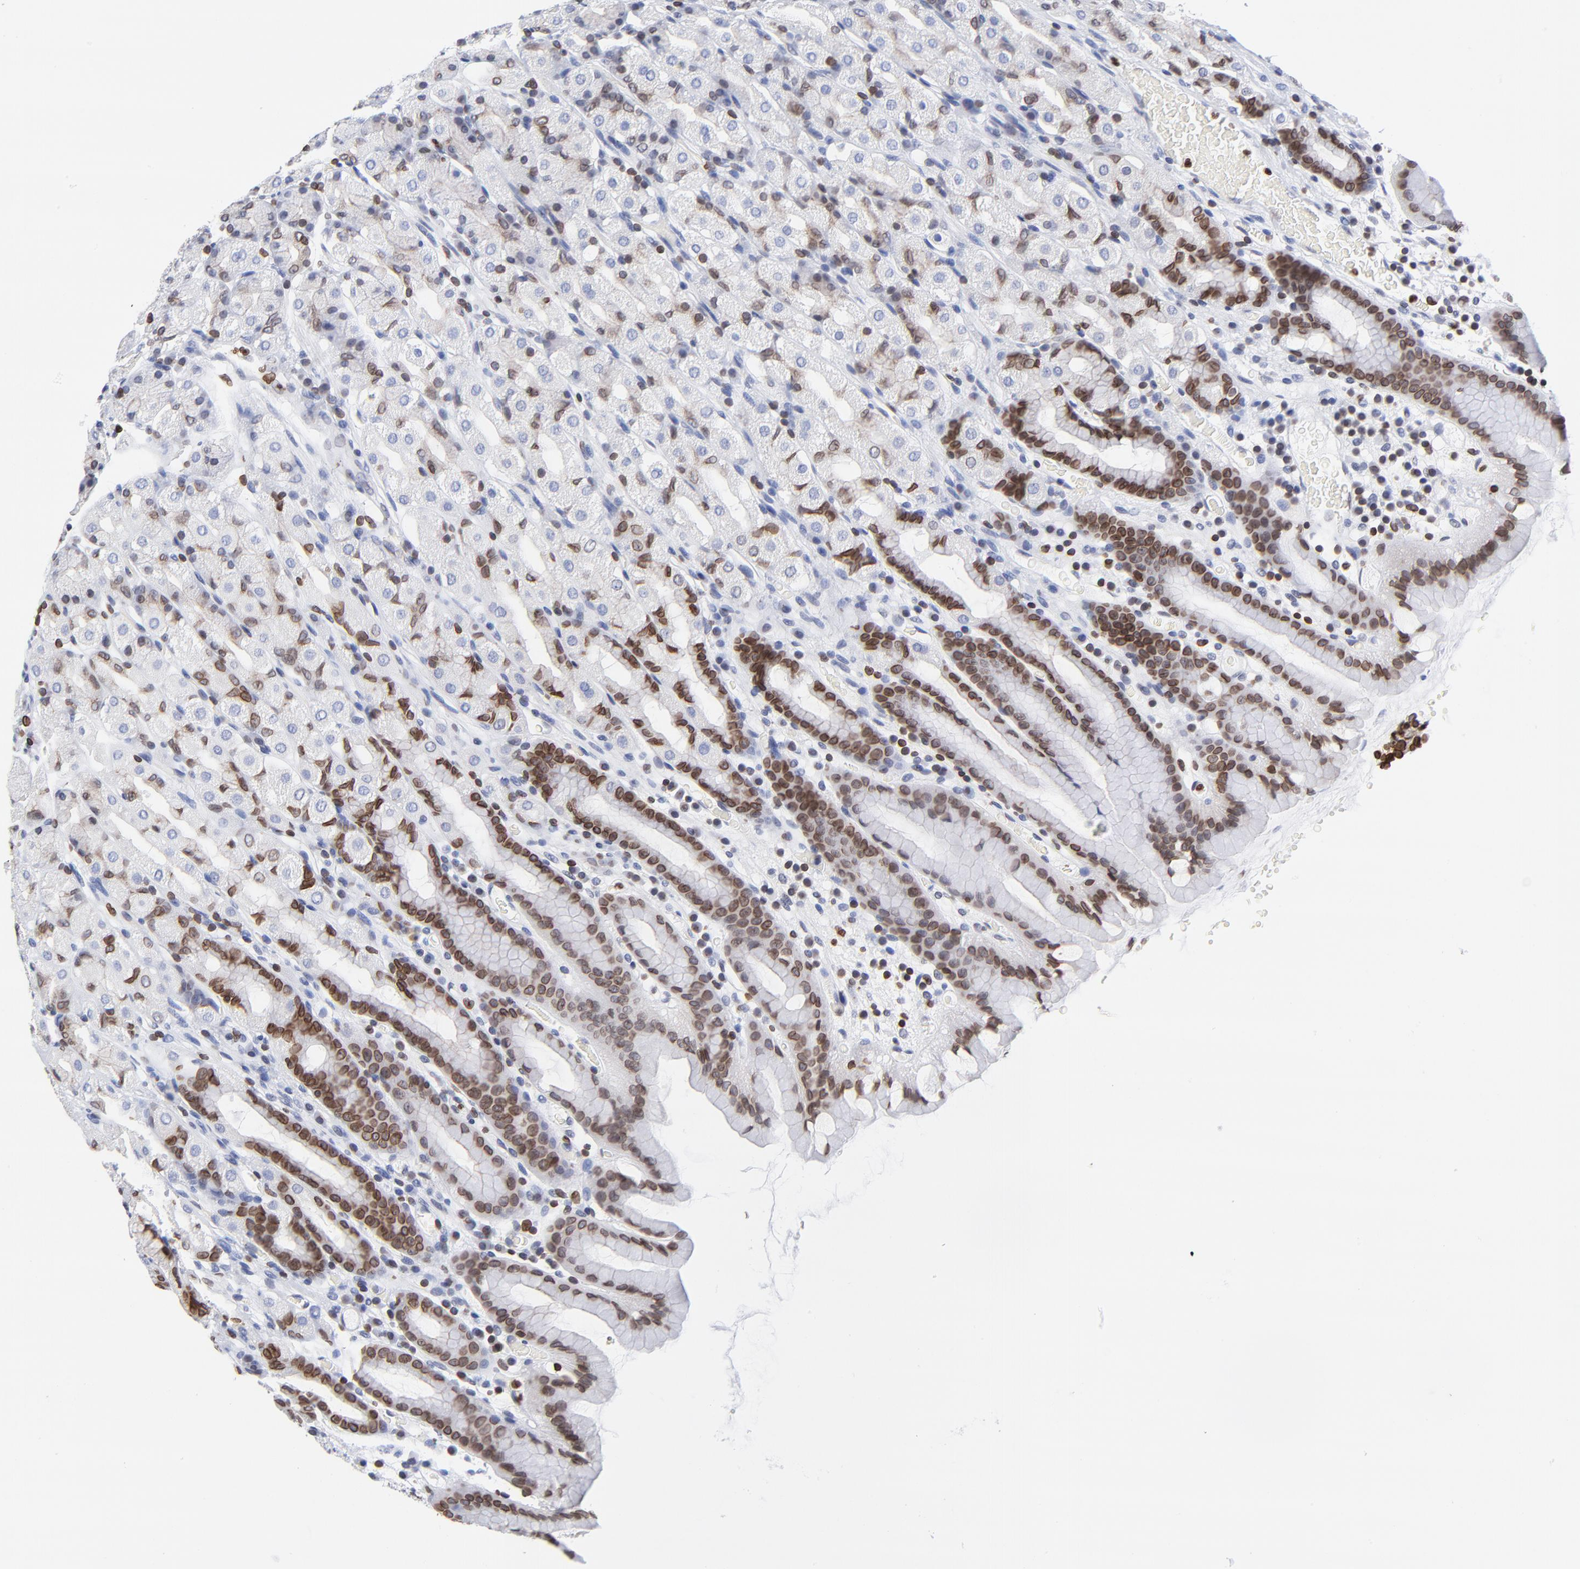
{"staining": {"intensity": "strong", "quantity": "<25%", "location": "cytoplasmic/membranous,nuclear"}, "tissue": "stomach", "cell_type": "Glandular cells", "image_type": "normal", "snomed": [{"axis": "morphology", "description": "Normal tissue, NOS"}, {"axis": "topography", "description": "Stomach, upper"}], "caption": "Protein staining by immunohistochemistry (IHC) exhibits strong cytoplasmic/membranous,nuclear expression in about <25% of glandular cells in benign stomach.", "gene": "THAP7", "patient": {"sex": "male", "age": 68}}